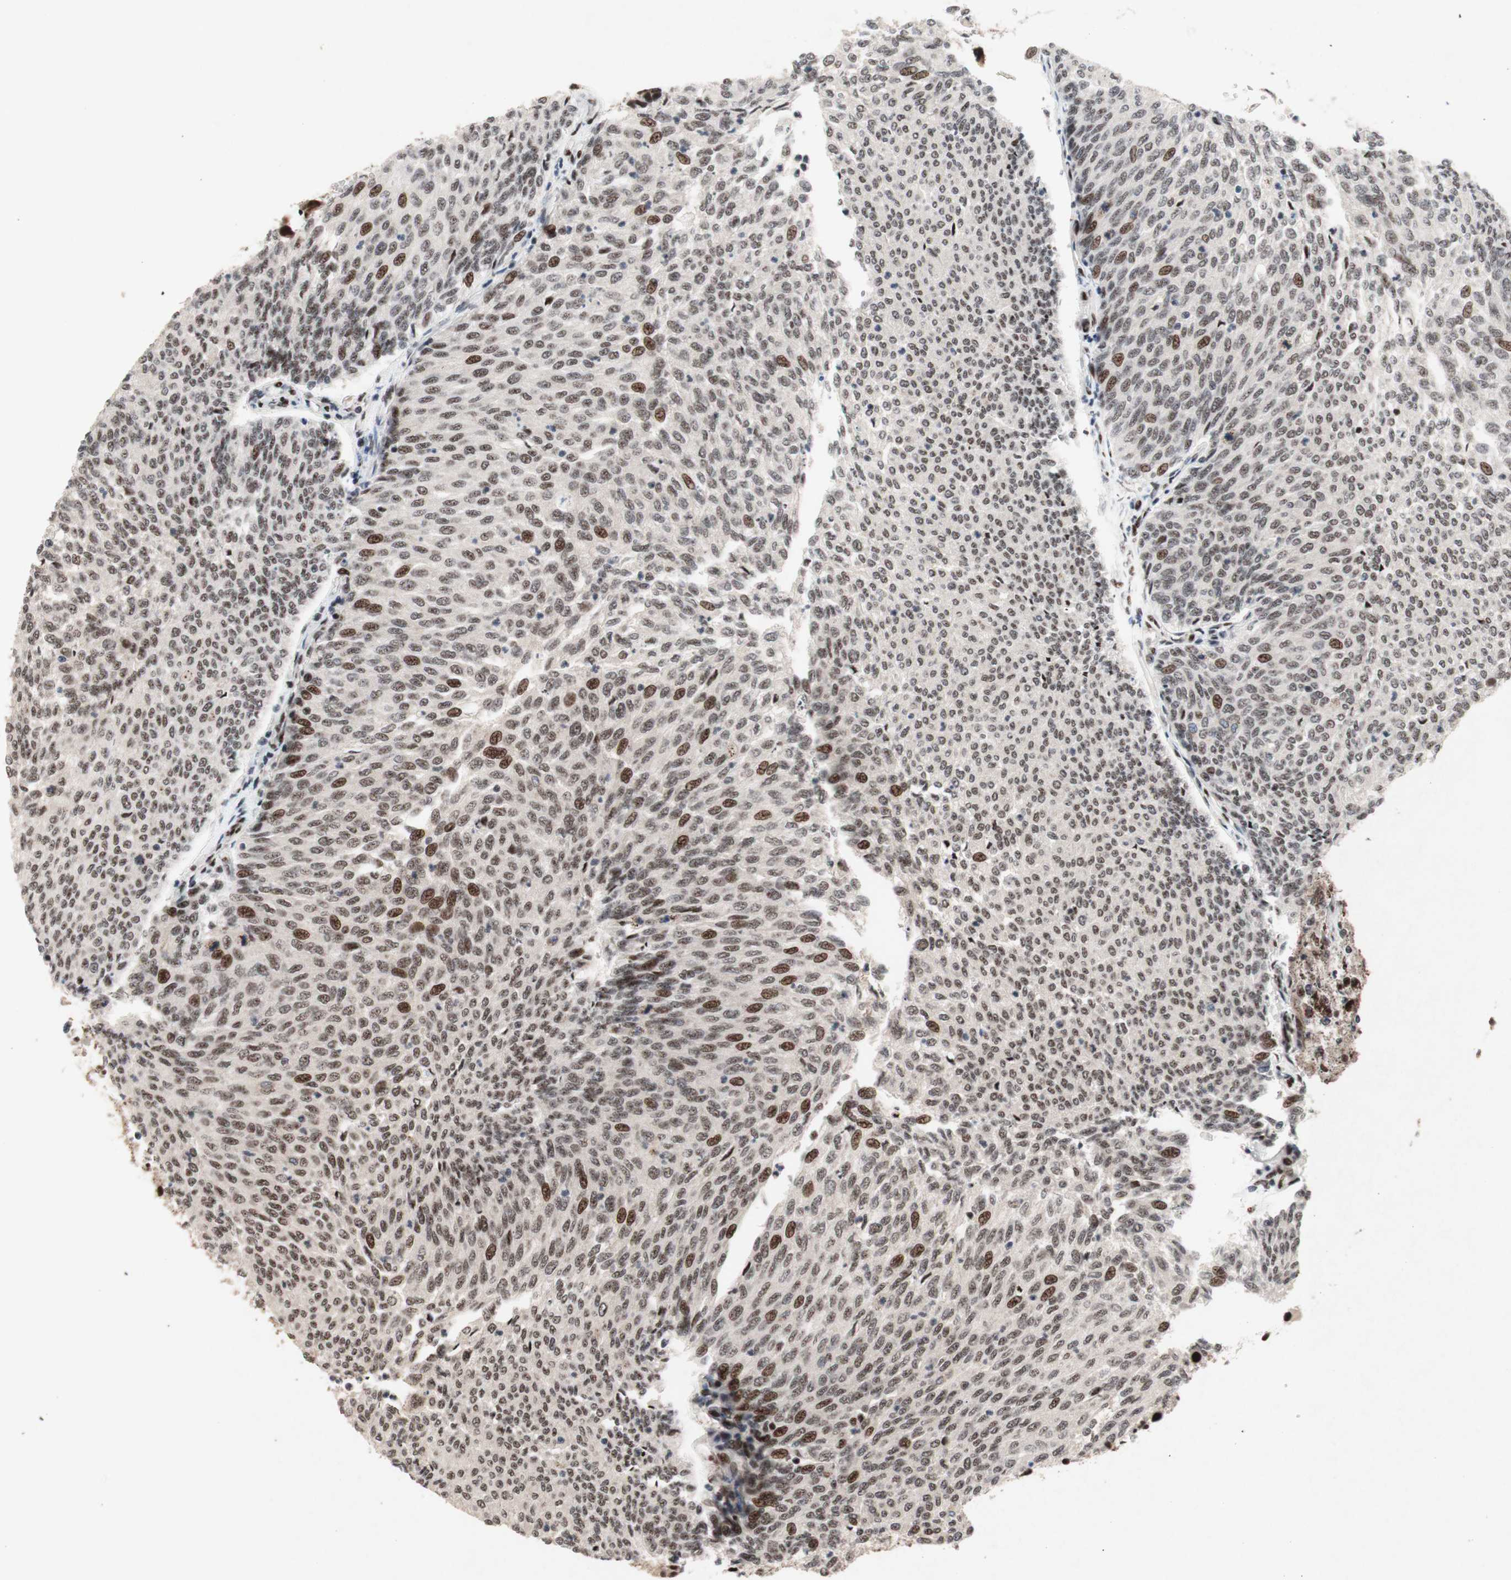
{"staining": {"intensity": "moderate", "quantity": ">75%", "location": "nuclear"}, "tissue": "urothelial cancer", "cell_type": "Tumor cells", "image_type": "cancer", "snomed": [{"axis": "morphology", "description": "Urothelial carcinoma, Low grade"}, {"axis": "topography", "description": "Urinary bladder"}], "caption": "A medium amount of moderate nuclear expression is appreciated in about >75% of tumor cells in low-grade urothelial carcinoma tissue. (Stains: DAB in brown, nuclei in blue, Microscopy: brightfield microscopy at high magnification).", "gene": "TLE1", "patient": {"sex": "female", "age": 79}}